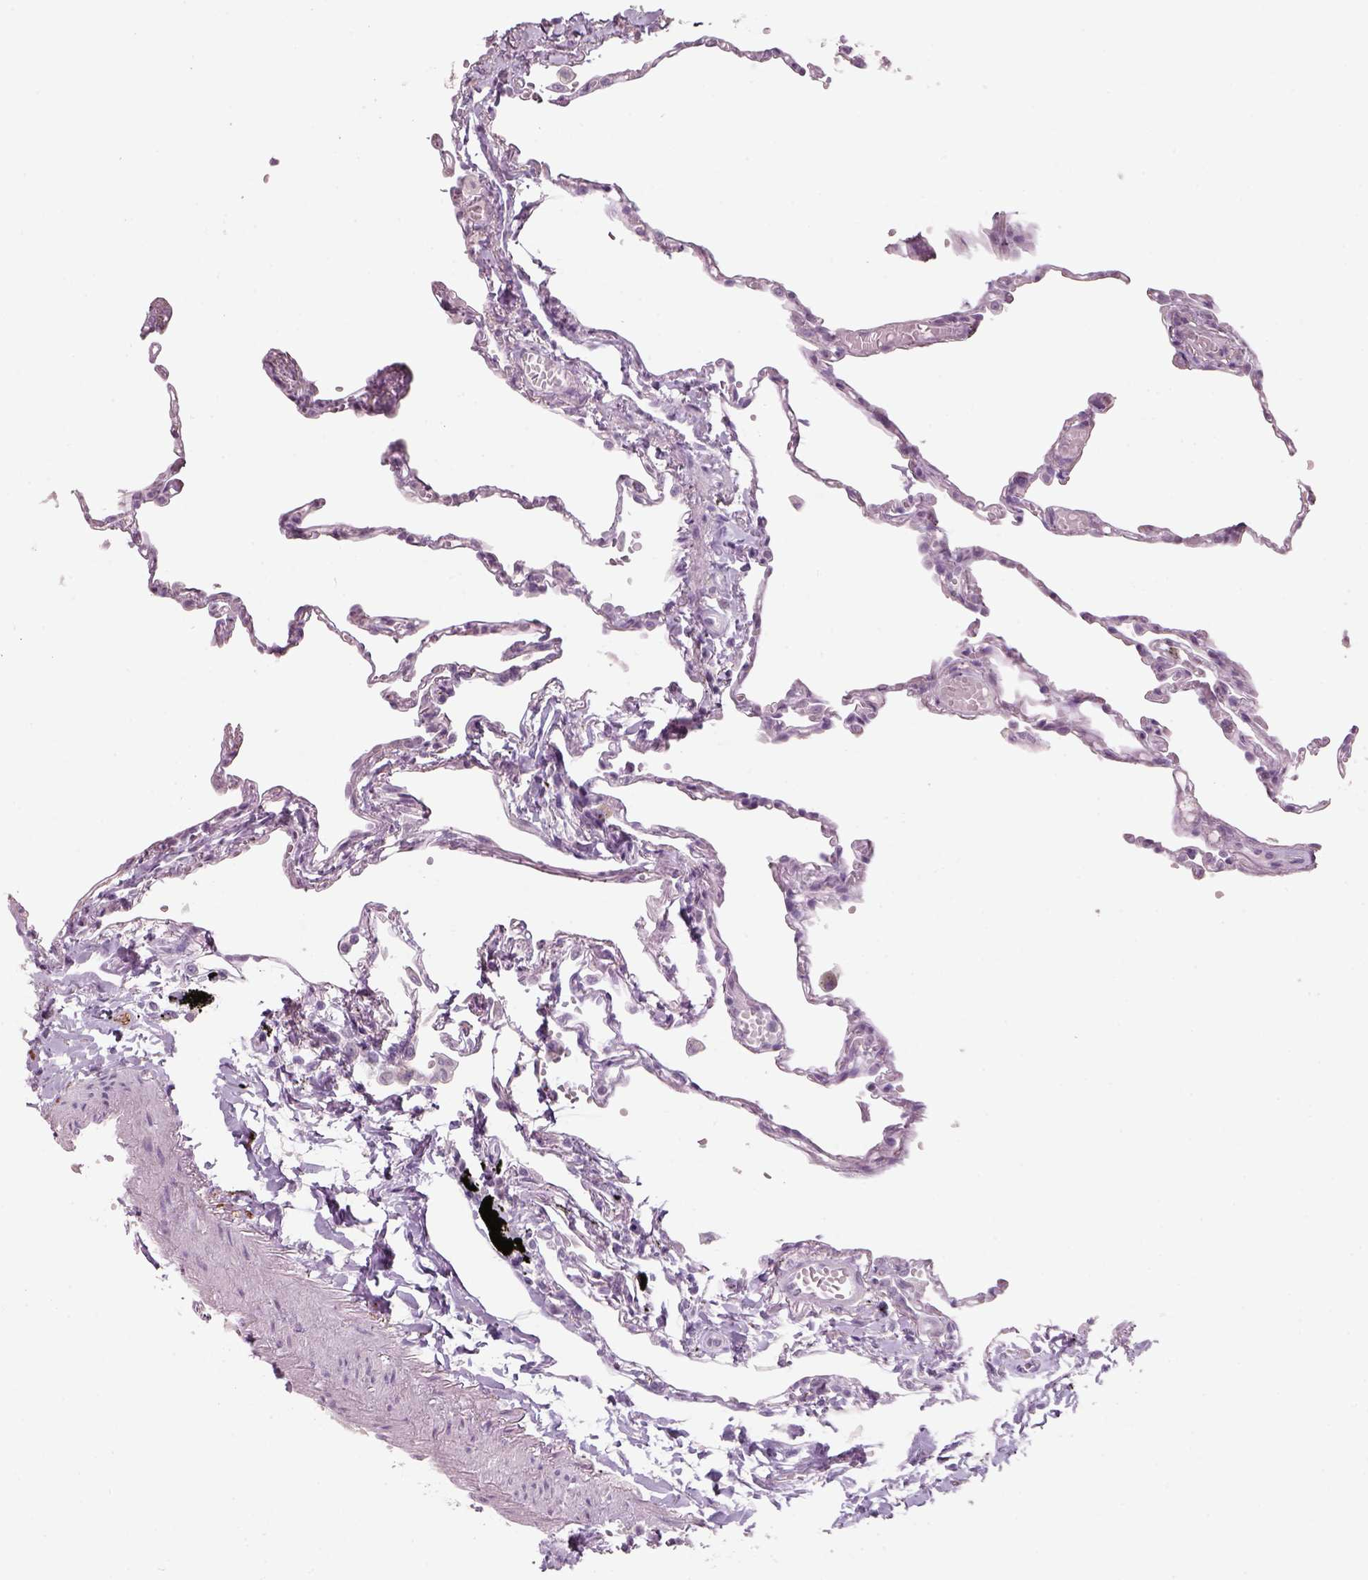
{"staining": {"intensity": "negative", "quantity": "none", "location": "none"}, "tissue": "lung", "cell_type": "Alveolar cells", "image_type": "normal", "snomed": [{"axis": "morphology", "description": "Normal tissue, NOS"}, {"axis": "topography", "description": "Lung"}], "caption": "High magnification brightfield microscopy of normal lung stained with DAB (3,3'-diaminobenzidine) (brown) and counterstained with hematoxylin (blue): alveolar cells show no significant expression.", "gene": "SLC6A2", "patient": {"sex": "male", "age": 78}}